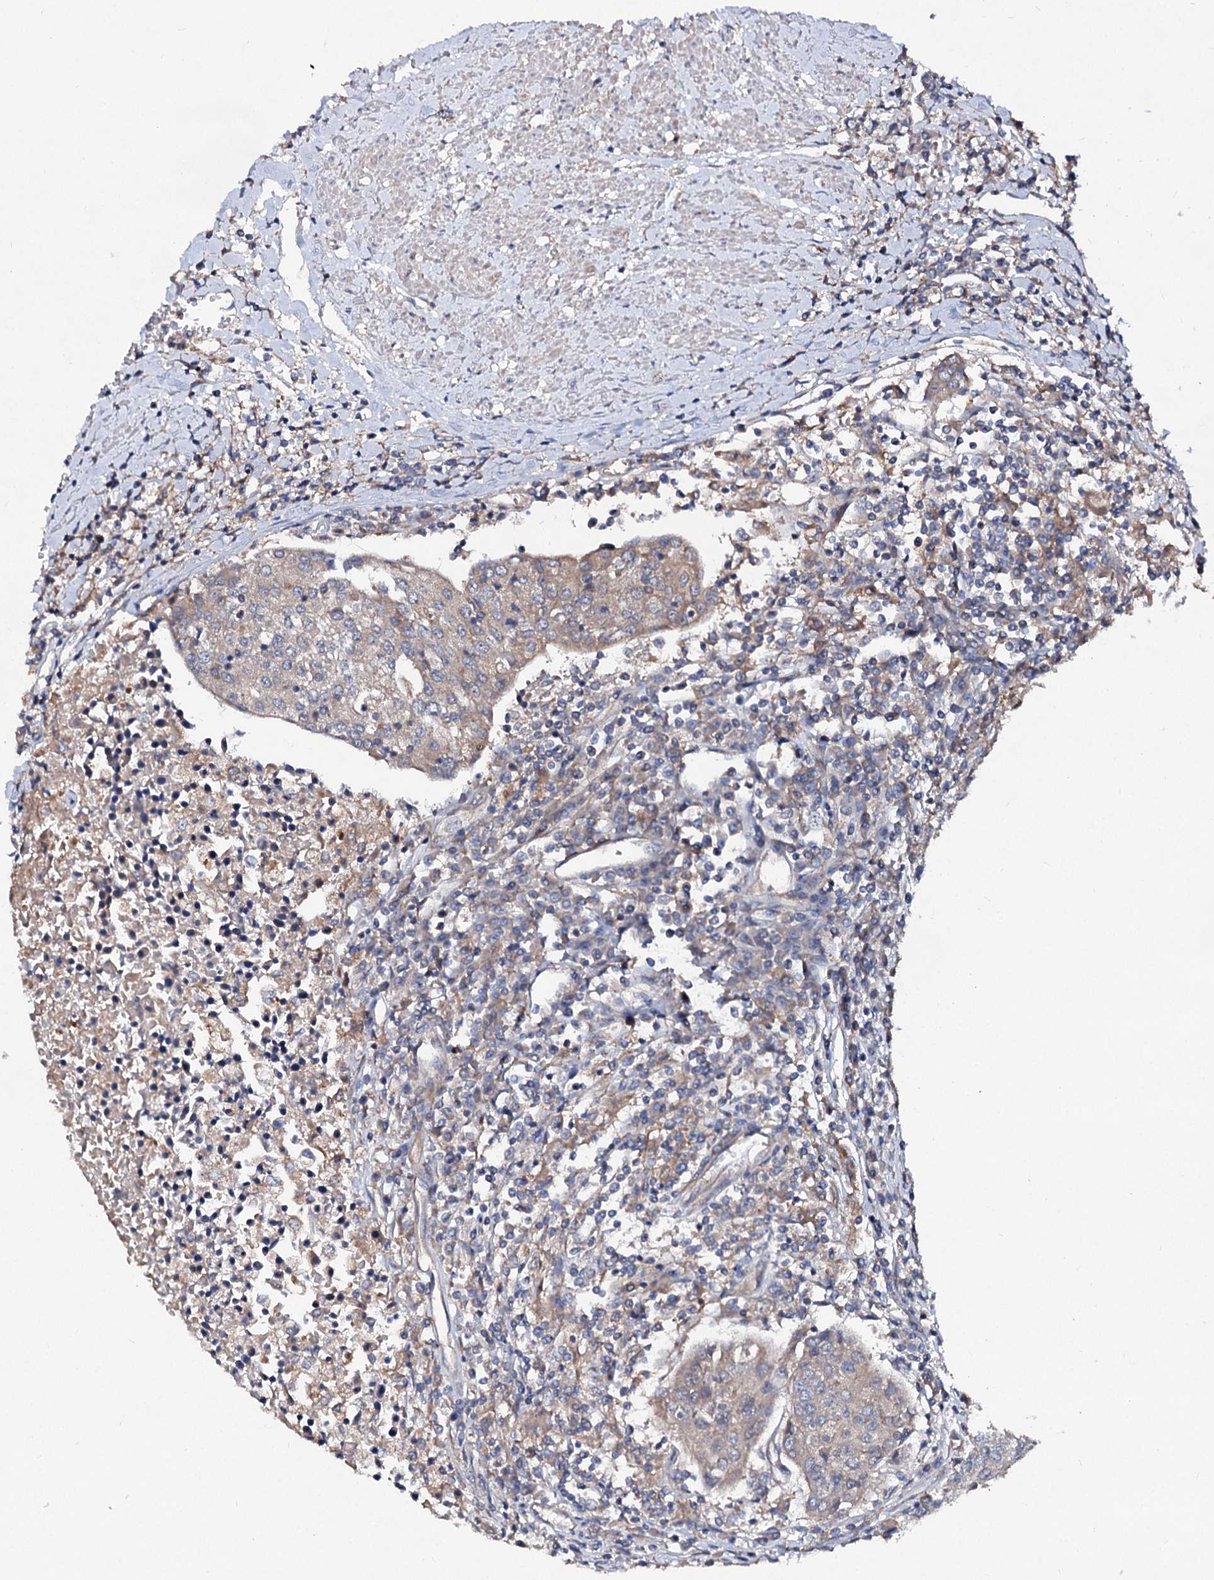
{"staining": {"intensity": "weak", "quantity": "<25%", "location": "cytoplasmic/membranous"}, "tissue": "urothelial cancer", "cell_type": "Tumor cells", "image_type": "cancer", "snomed": [{"axis": "morphology", "description": "Urothelial carcinoma, High grade"}, {"axis": "topography", "description": "Urinary bladder"}], "caption": "Protein analysis of urothelial cancer demonstrates no significant staining in tumor cells.", "gene": "VPS29", "patient": {"sex": "female", "age": 85}}